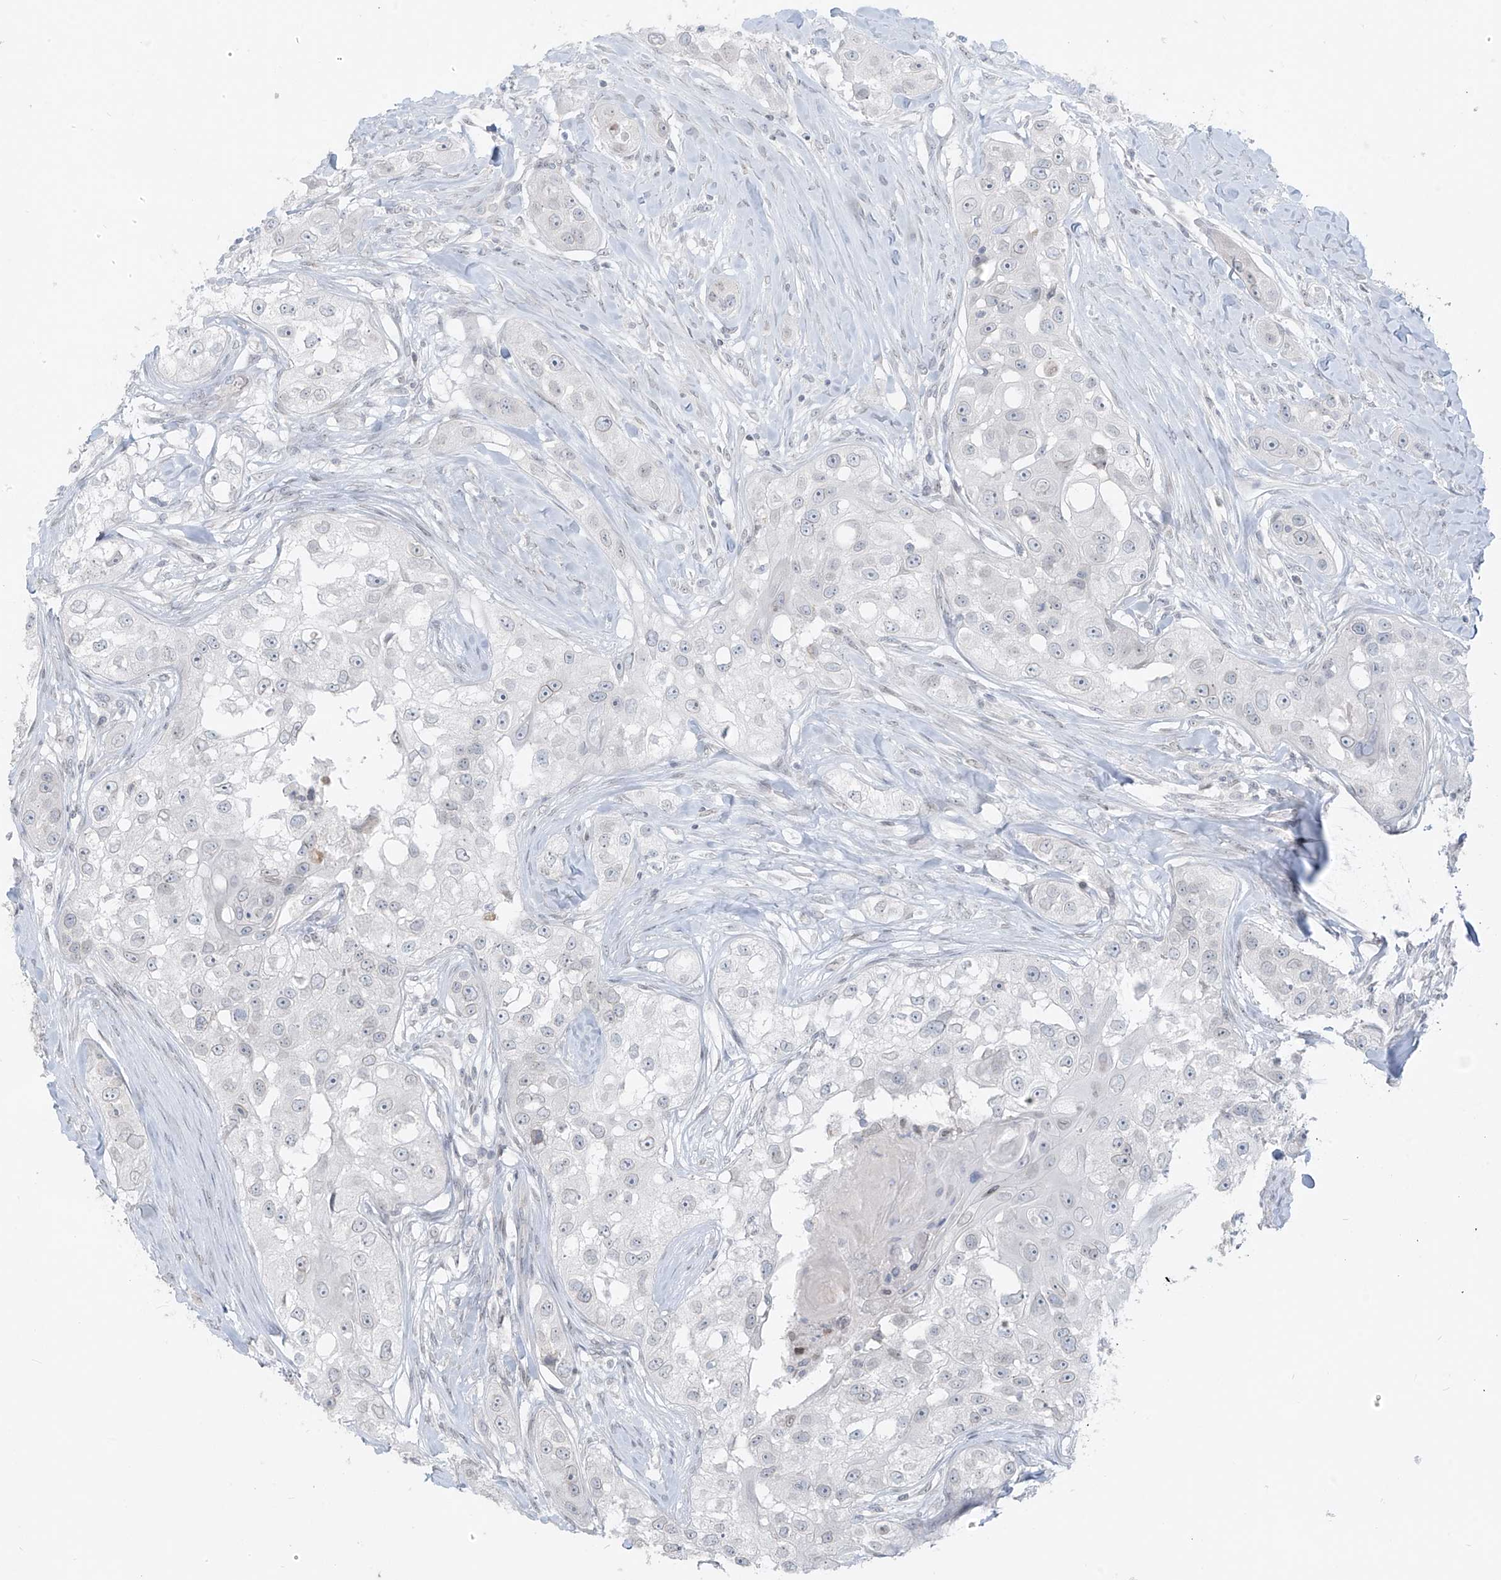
{"staining": {"intensity": "negative", "quantity": "none", "location": "none"}, "tissue": "head and neck cancer", "cell_type": "Tumor cells", "image_type": "cancer", "snomed": [{"axis": "morphology", "description": "Normal tissue, NOS"}, {"axis": "morphology", "description": "Squamous cell carcinoma, NOS"}, {"axis": "topography", "description": "Skeletal muscle"}, {"axis": "topography", "description": "Head-Neck"}], "caption": "Head and neck cancer stained for a protein using immunohistochemistry exhibits no expression tumor cells.", "gene": "OSBPL7", "patient": {"sex": "male", "age": 51}}